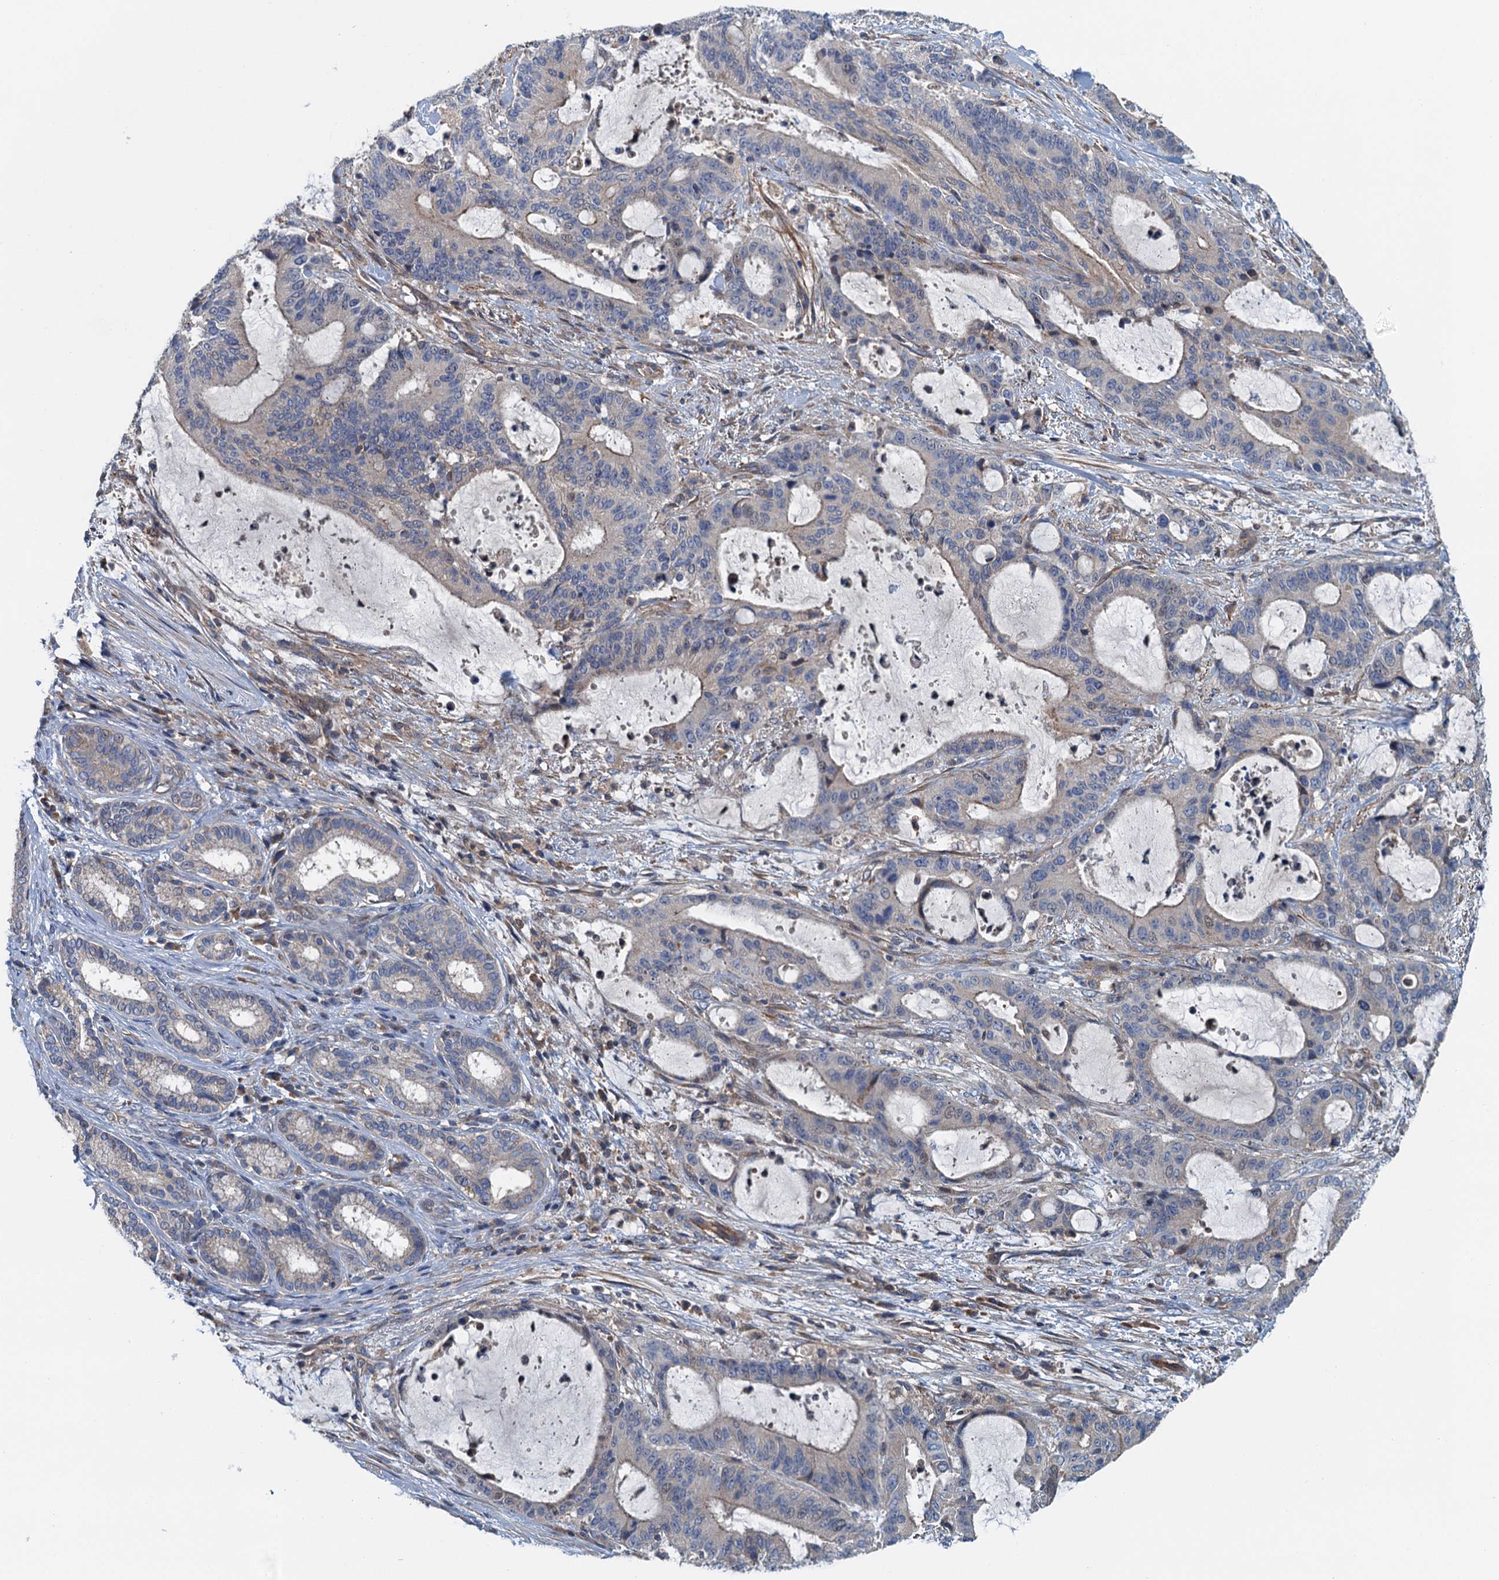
{"staining": {"intensity": "negative", "quantity": "none", "location": "none"}, "tissue": "liver cancer", "cell_type": "Tumor cells", "image_type": "cancer", "snomed": [{"axis": "morphology", "description": "Normal tissue, NOS"}, {"axis": "morphology", "description": "Cholangiocarcinoma"}, {"axis": "topography", "description": "Liver"}, {"axis": "topography", "description": "Peripheral nerve tissue"}], "caption": "There is no significant staining in tumor cells of liver cholangiocarcinoma.", "gene": "PPP1R14D", "patient": {"sex": "female", "age": 73}}